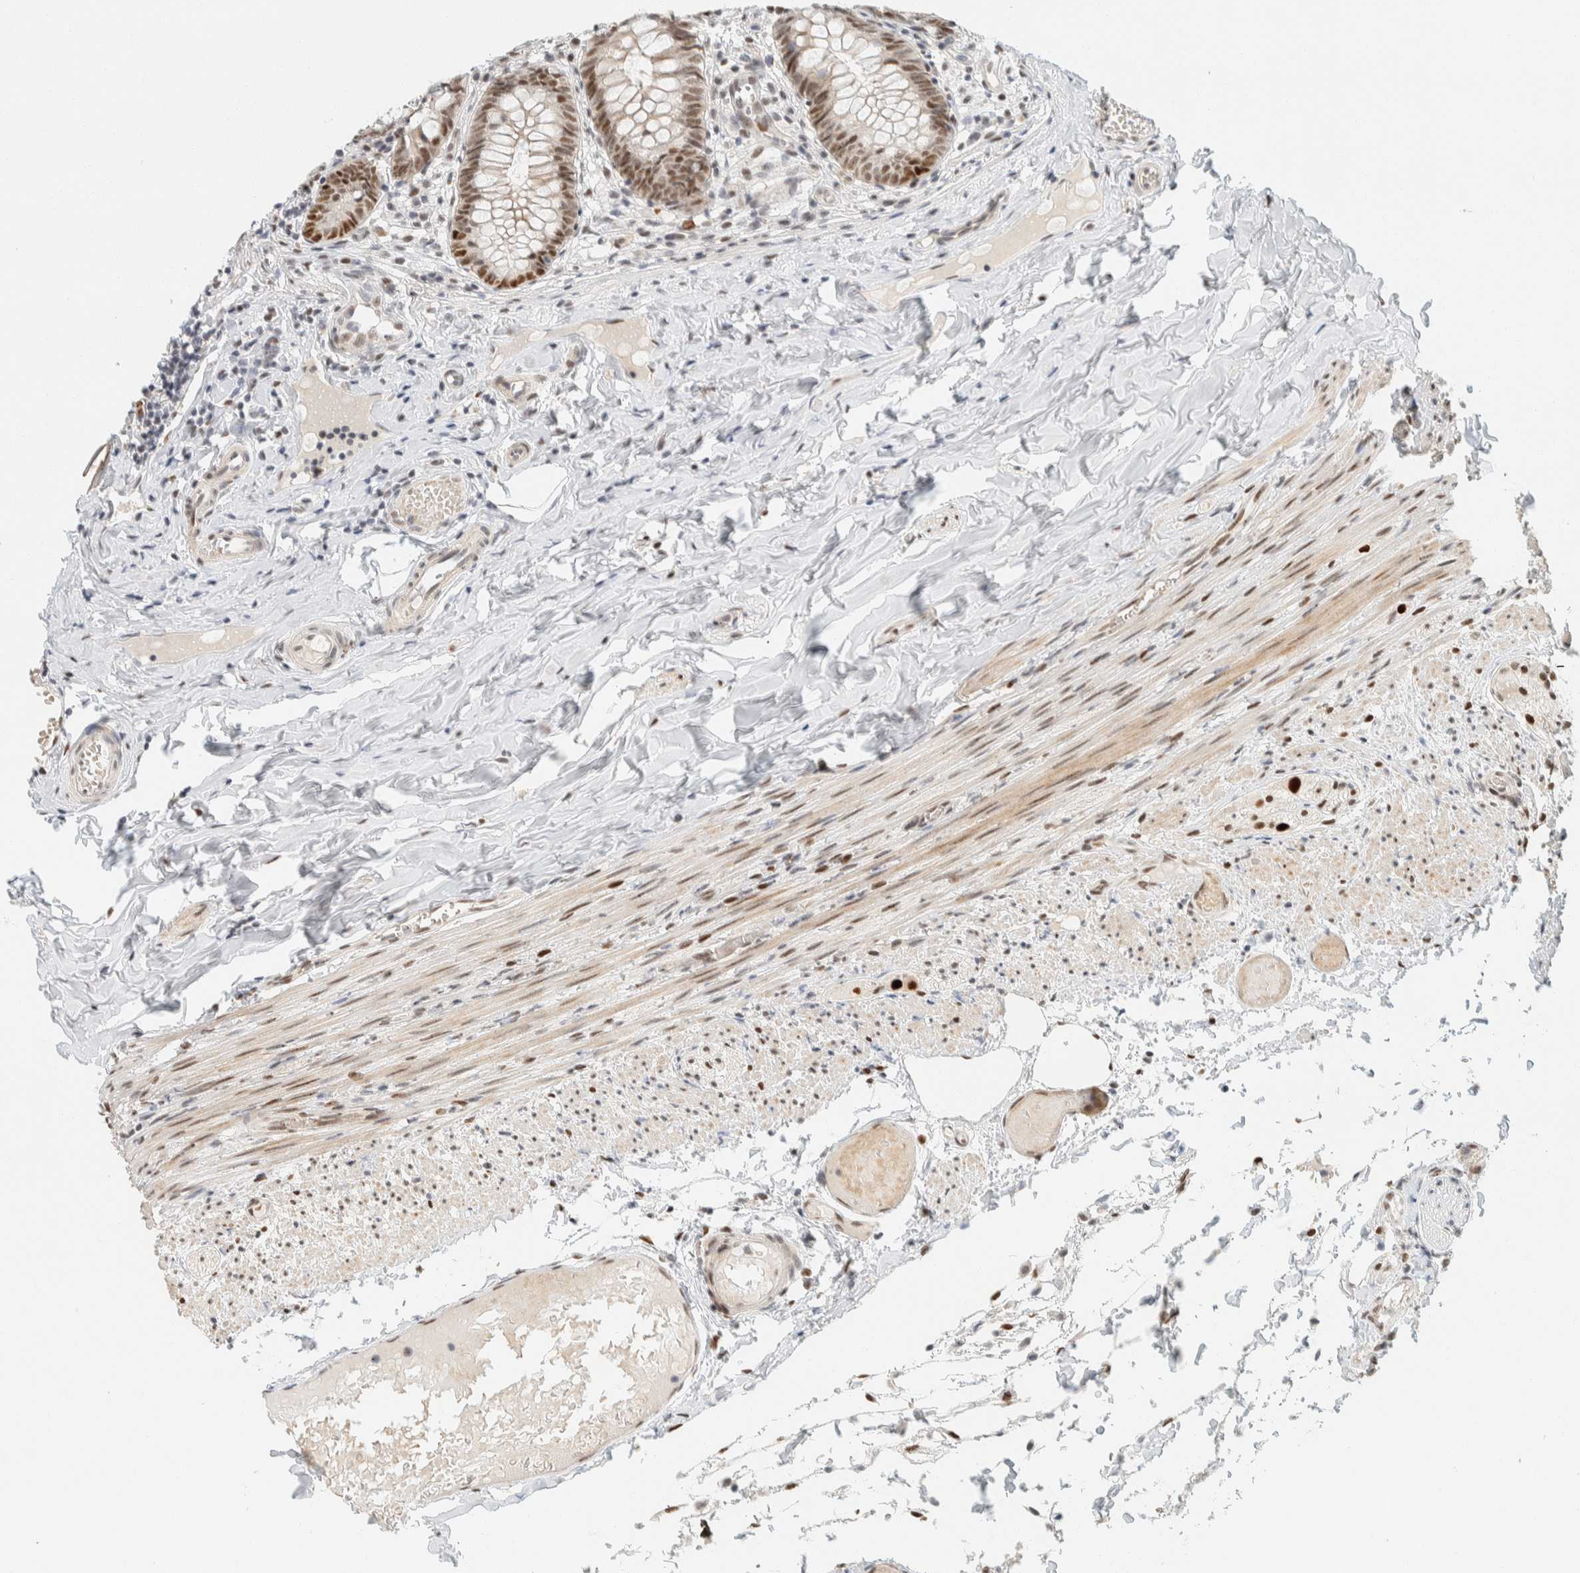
{"staining": {"intensity": "moderate", "quantity": ">75%", "location": "nuclear"}, "tissue": "appendix", "cell_type": "Glandular cells", "image_type": "normal", "snomed": [{"axis": "morphology", "description": "Normal tissue, NOS"}, {"axis": "topography", "description": "Appendix"}], "caption": "Glandular cells exhibit moderate nuclear staining in about >75% of cells in unremarkable appendix. Nuclei are stained in blue.", "gene": "ZNF683", "patient": {"sex": "male", "age": 8}}